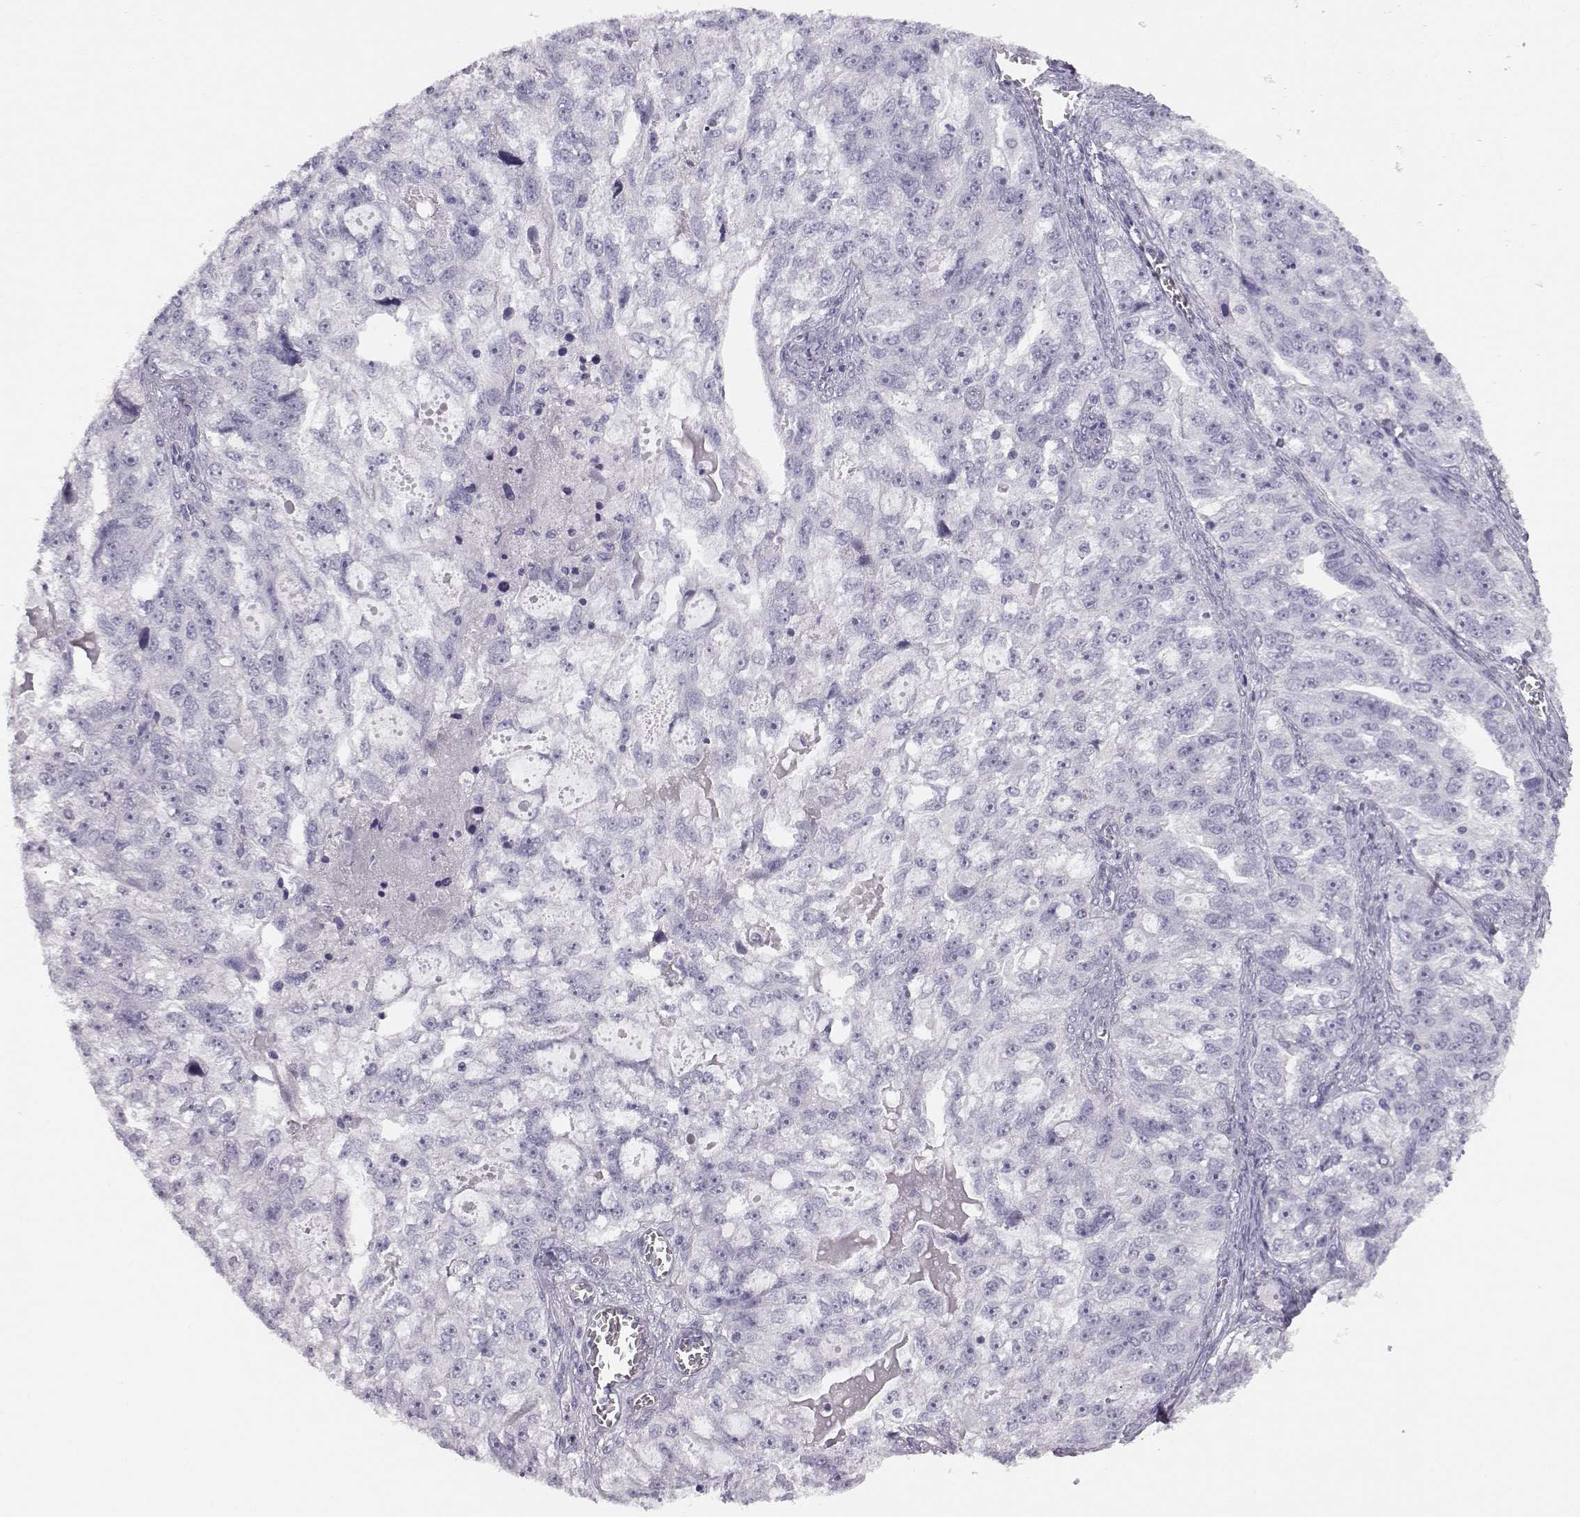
{"staining": {"intensity": "negative", "quantity": "none", "location": "none"}, "tissue": "ovarian cancer", "cell_type": "Tumor cells", "image_type": "cancer", "snomed": [{"axis": "morphology", "description": "Cystadenocarcinoma, serous, NOS"}, {"axis": "topography", "description": "Ovary"}], "caption": "The image shows no significant positivity in tumor cells of ovarian serous cystadenocarcinoma.", "gene": "BFSP2", "patient": {"sex": "female", "age": 51}}